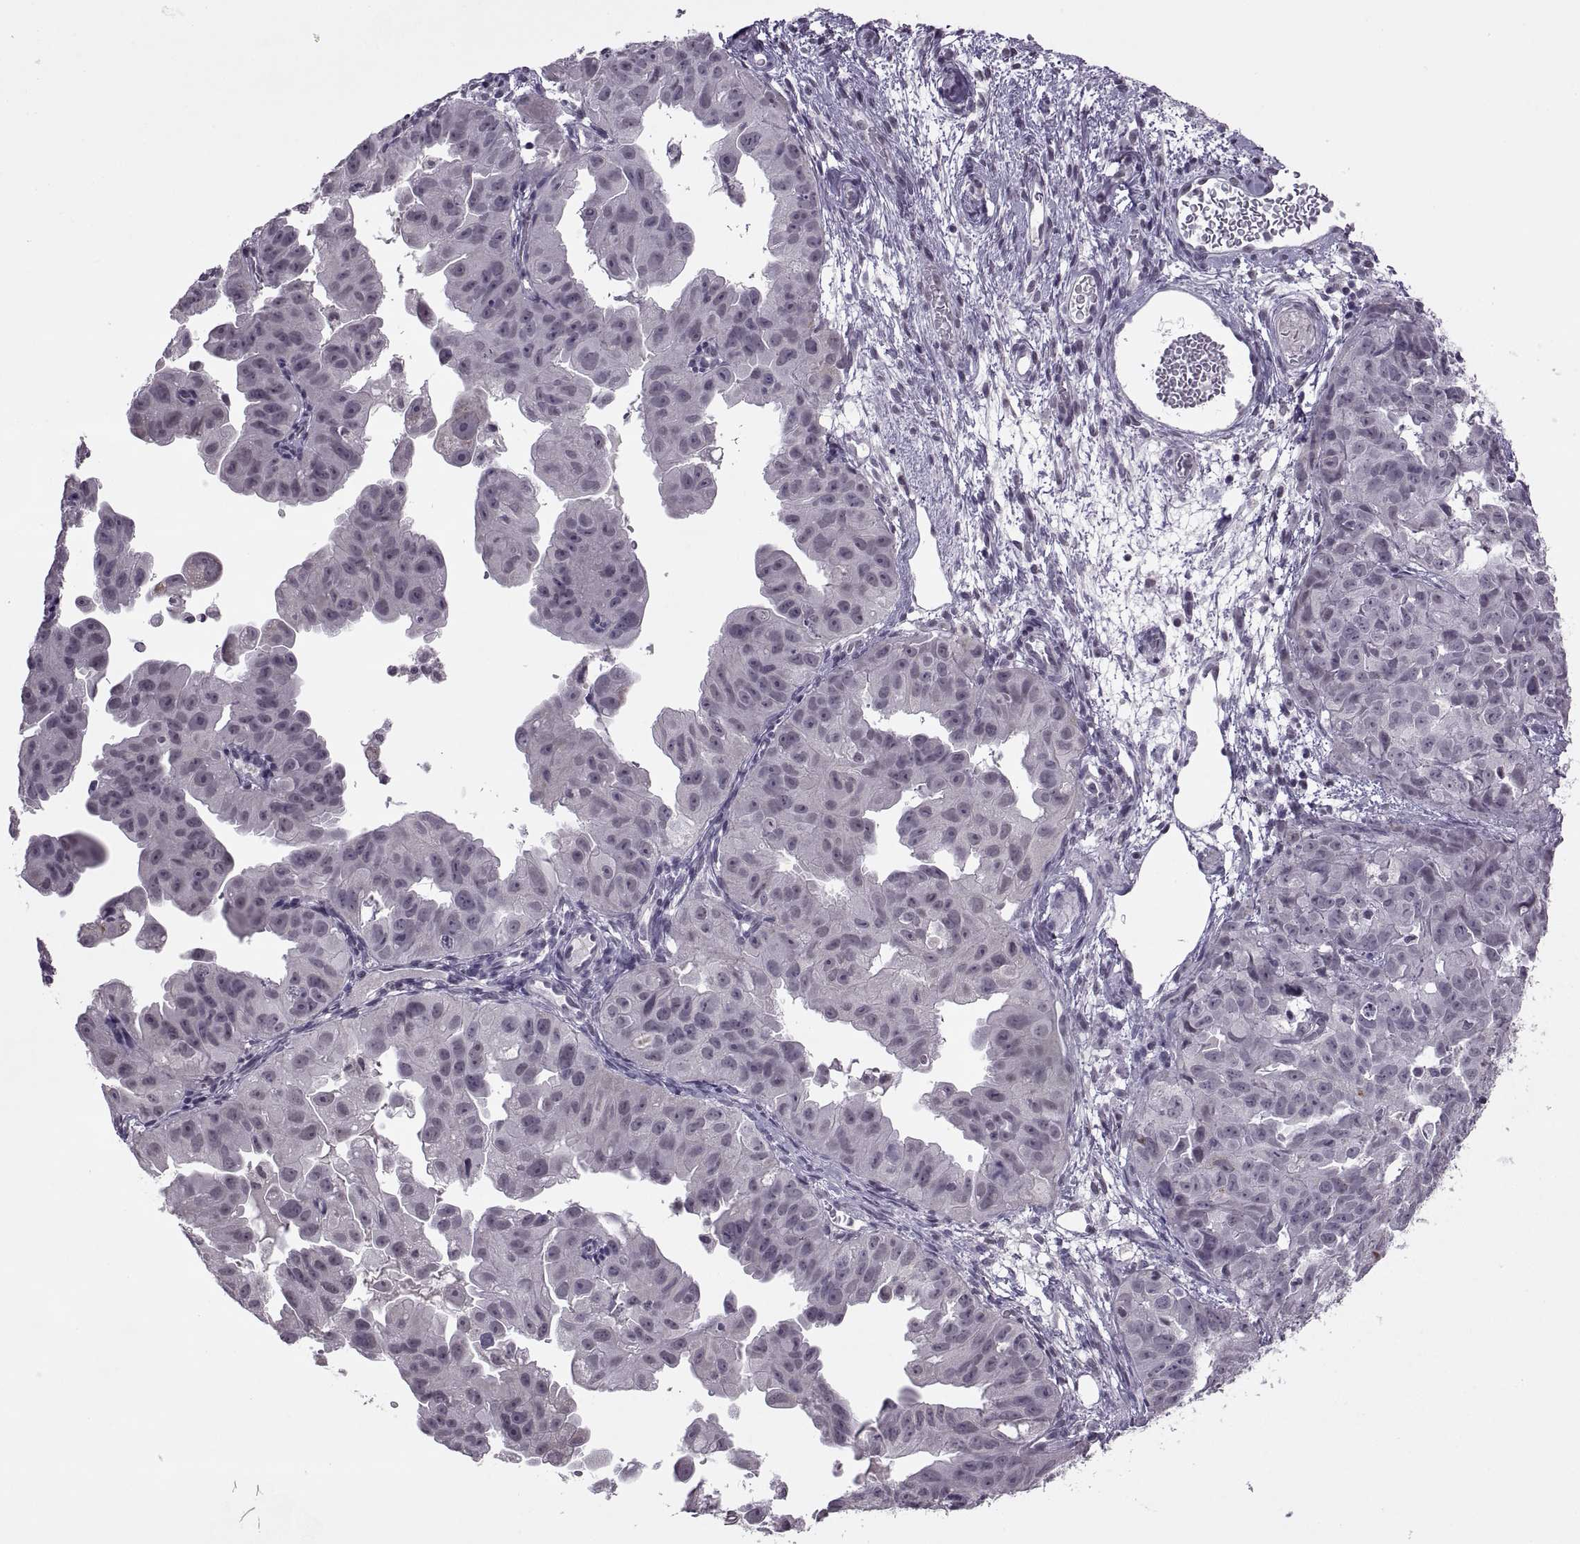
{"staining": {"intensity": "negative", "quantity": "none", "location": "none"}, "tissue": "ovarian cancer", "cell_type": "Tumor cells", "image_type": "cancer", "snomed": [{"axis": "morphology", "description": "Carcinoma, endometroid"}, {"axis": "topography", "description": "Ovary"}], "caption": "Histopathology image shows no significant protein staining in tumor cells of endometroid carcinoma (ovarian).", "gene": "OTP", "patient": {"sex": "female", "age": 85}}